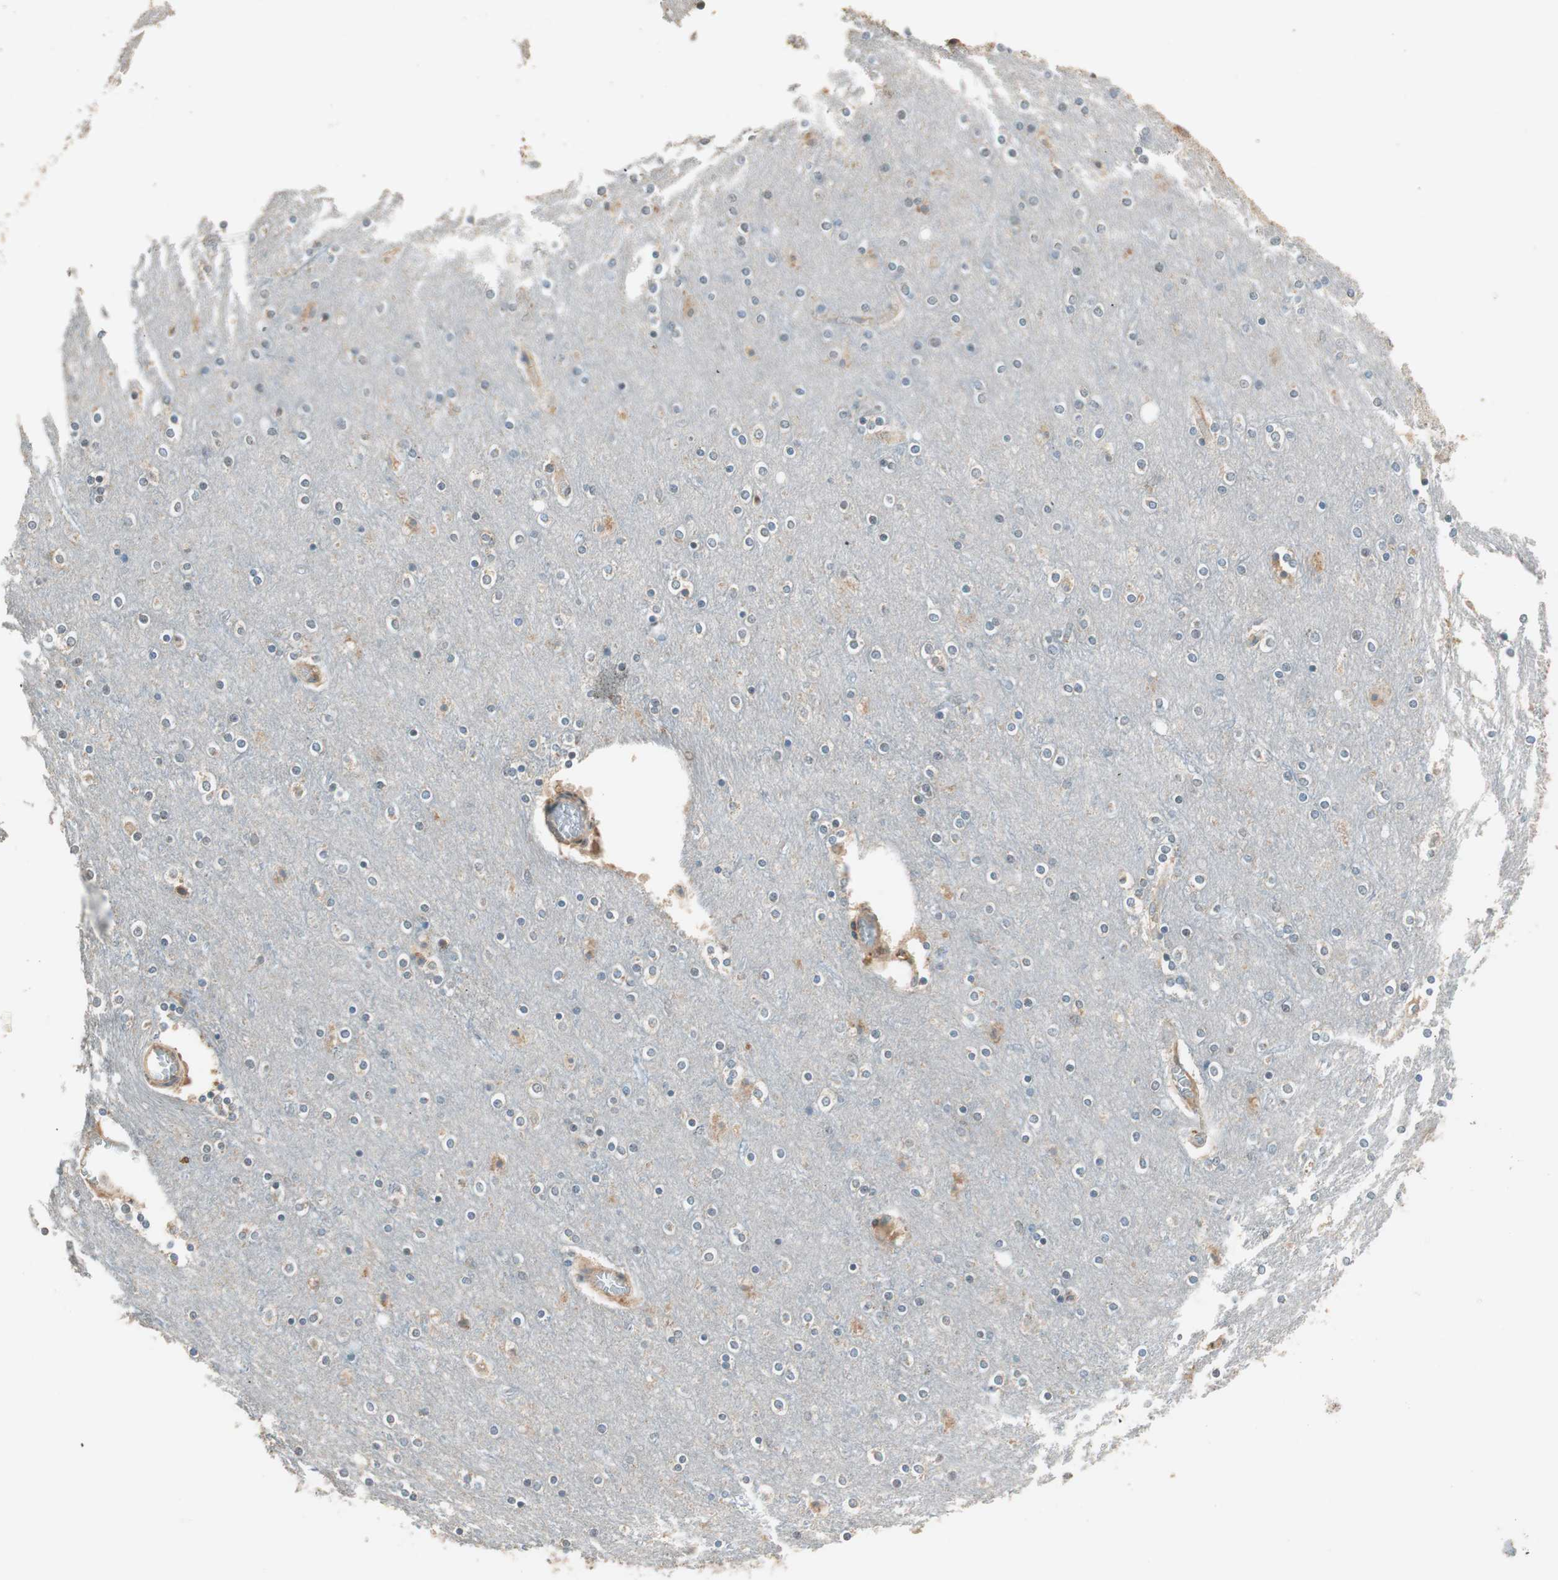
{"staining": {"intensity": "negative", "quantity": "none", "location": "none"}, "tissue": "cerebral cortex", "cell_type": "Endothelial cells", "image_type": "normal", "snomed": [{"axis": "morphology", "description": "Normal tissue, NOS"}, {"axis": "topography", "description": "Cerebral cortex"}], "caption": "This is an immunohistochemistry image of benign human cerebral cortex. There is no expression in endothelial cells.", "gene": "TRIM21", "patient": {"sex": "female", "age": 54}}